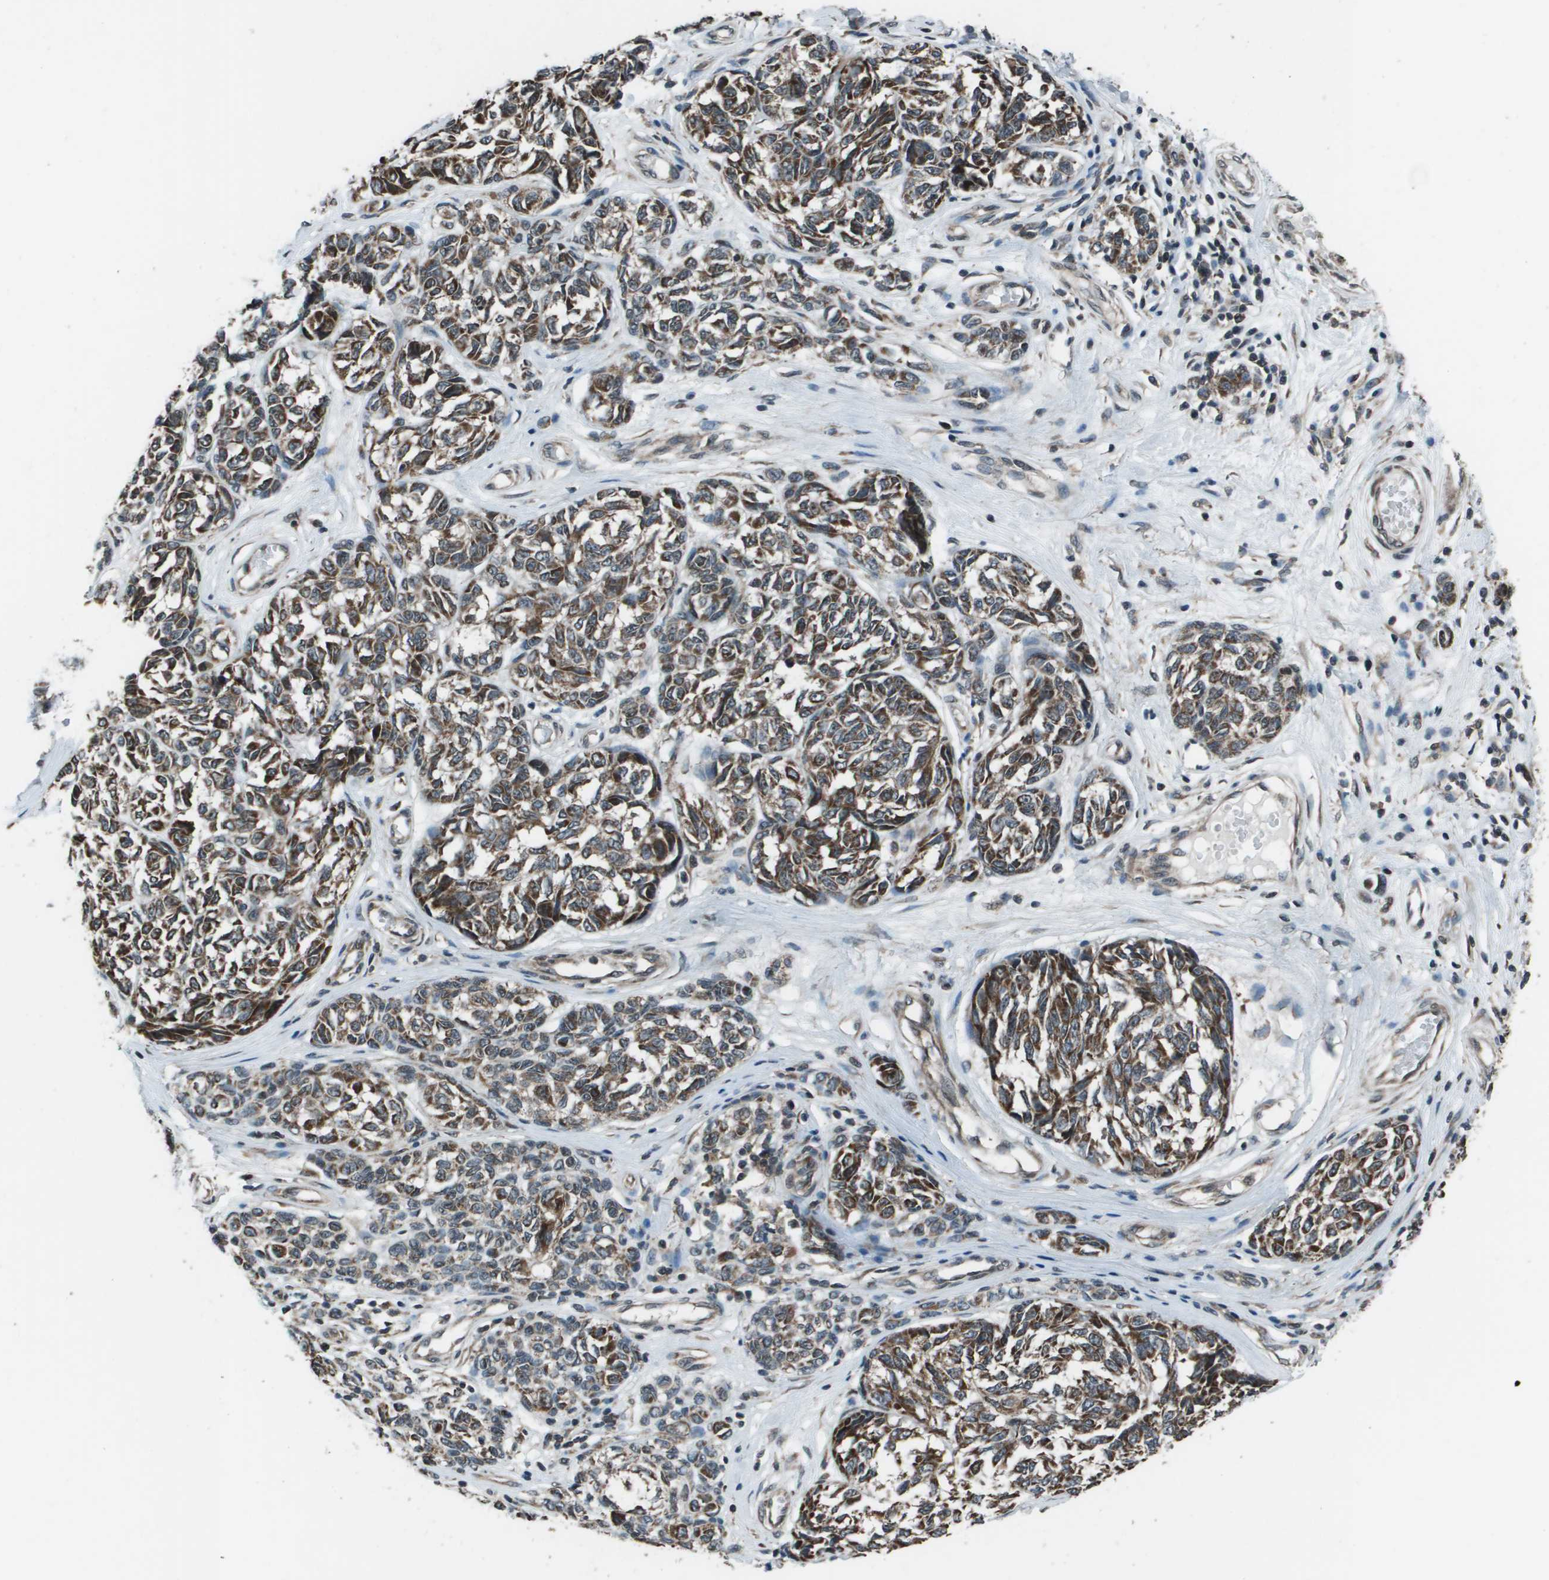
{"staining": {"intensity": "moderate", "quantity": ">75%", "location": "cytoplasmic/membranous"}, "tissue": "melanoma", "cell_type": "Tumor cells", "image_type": "cancer", "snomed": [{"axis": "morphology", "description": "Malignant melanoma, NOS"}, {"axis": "topography", "description": "Skin"}], "caption": "Immunohistochemistry of melanoma demonstrates medium levels of moderate cytoplasmic/membranous expression in about >75% of tumor cells.", "gene": "PPFIA1", "patient": {"sex": "female", "age": 64}}